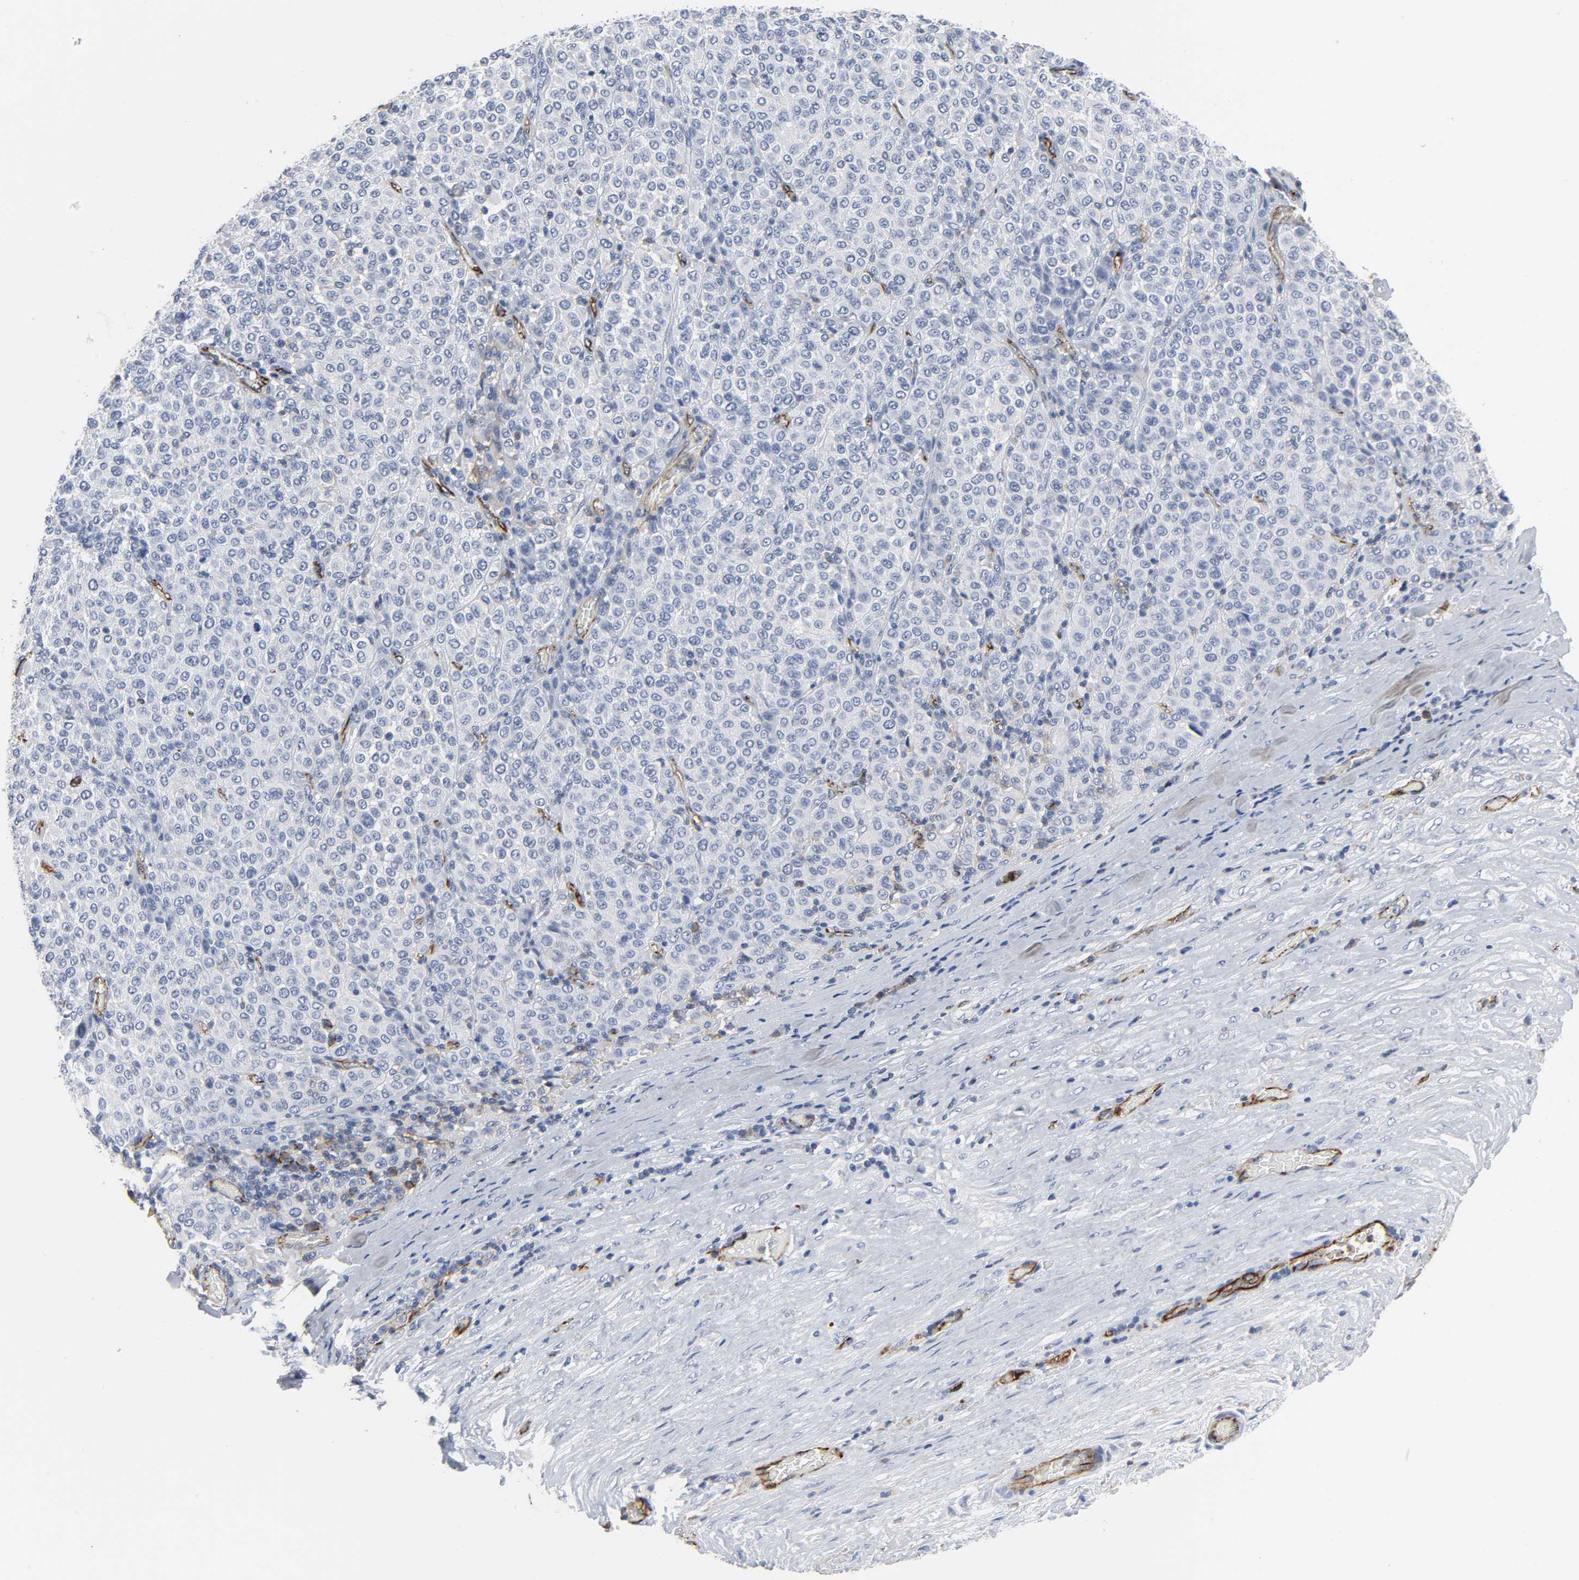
{"staining": {"intensity": "negative", "quantity": "none", "location": "none"}, "tissue": "melanoma", "cell_type": "Tumor cells", "image_type": "cancer", "snomed": [{"axis": "morphology", "description": "Malignant melanoma, Metastatic site"}, {"axis": "topography", "description": "Pancreas"}], "caption": "The micrograph shows no significant staining in tumor cells of malignant melanoma (metastatic site).", "gene": "PECAM1", "patient": {"sex": "female", "age": 30}}